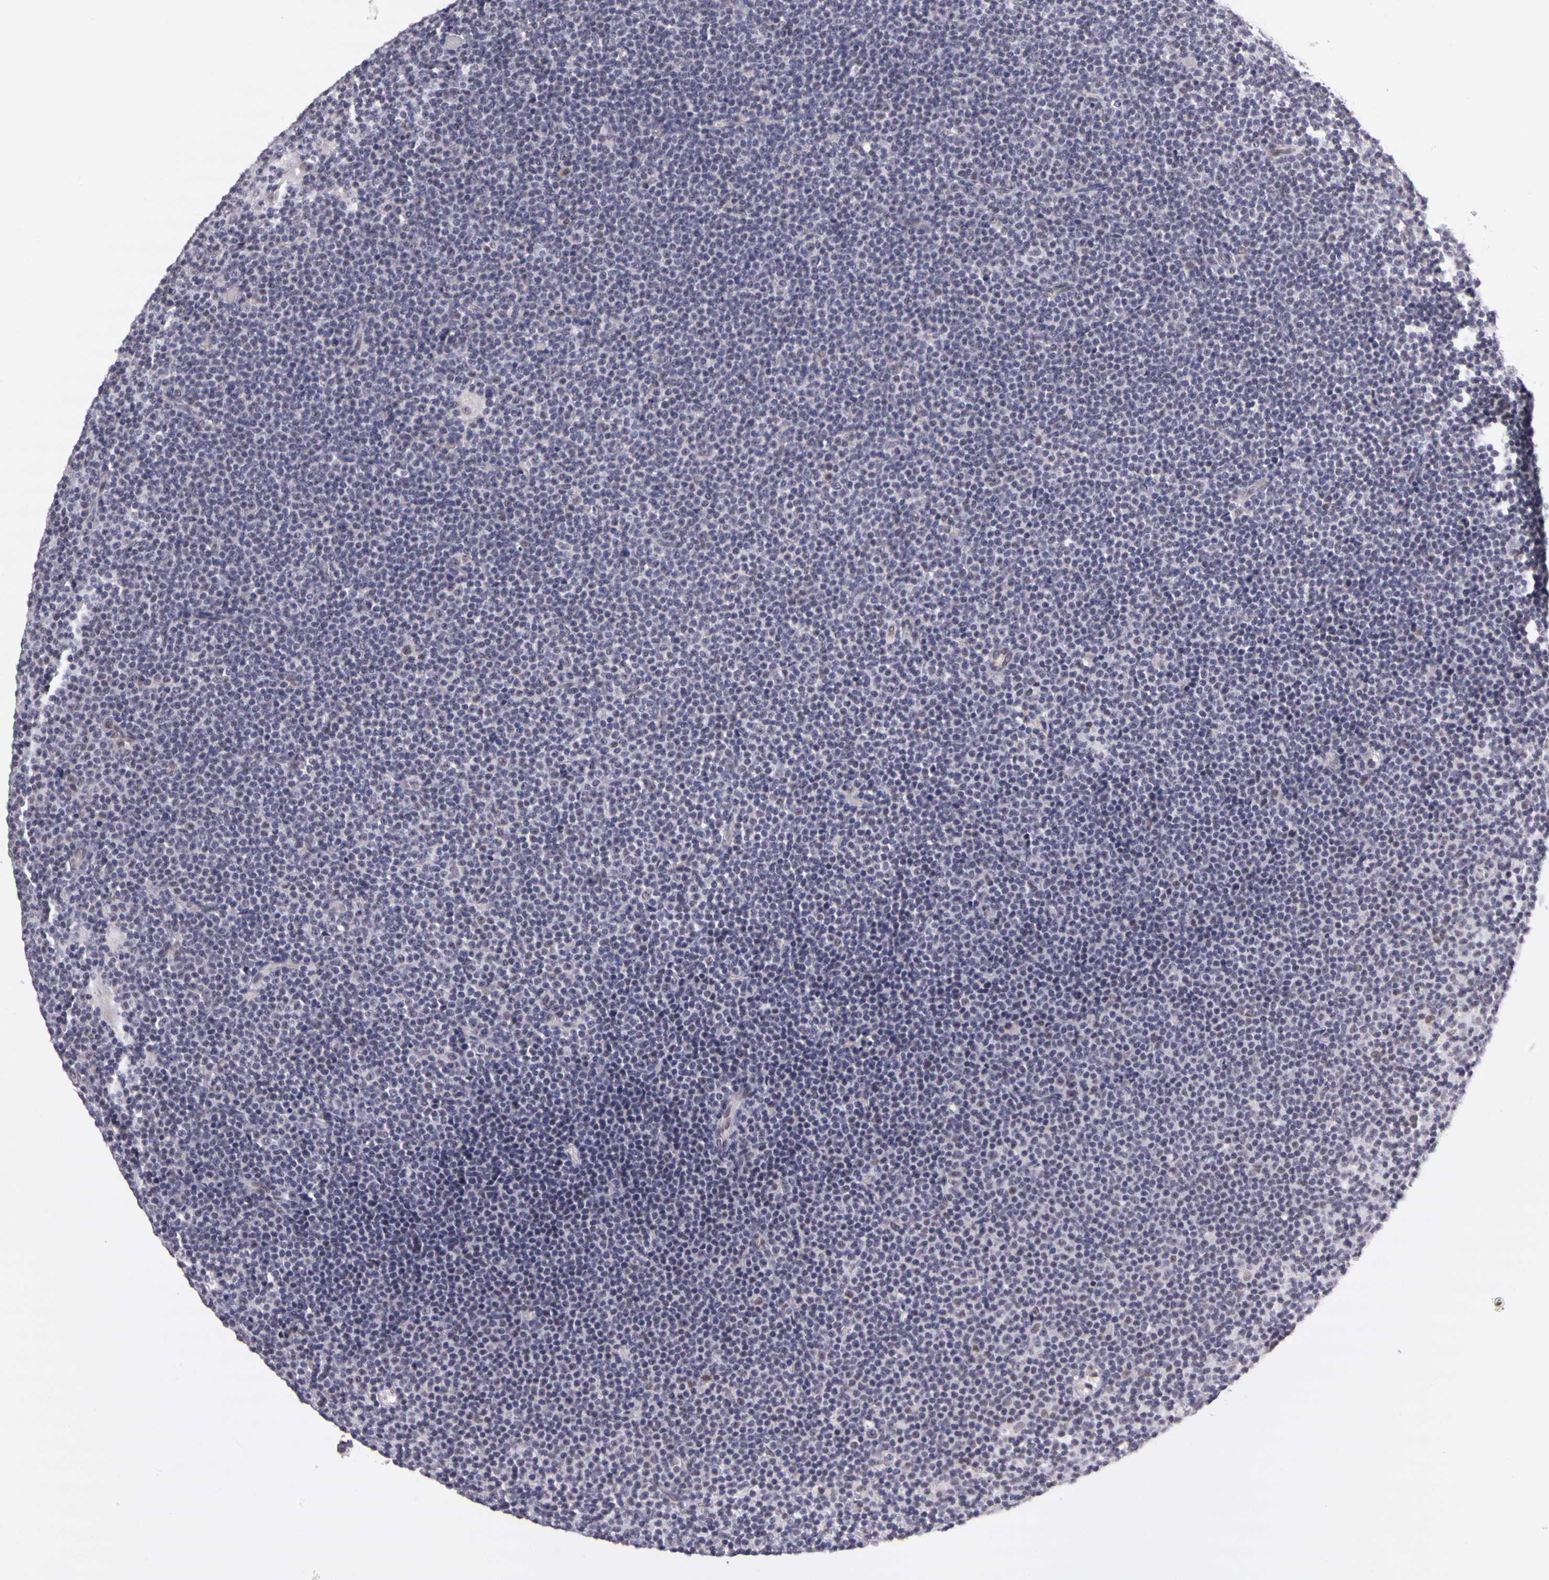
{"staining": {"intensity": "weak", "quantity": "<25%", "location": "nuclear"}, "tissue": "lymphoma", "cell_type": "Tumor cells", "image_type": "cancer", "snomed": [{"axis": "morphology", "description": "Malignant lymphoma, non-Hodgkin's type, Low grade"}, {"axis": "topography", "description": "Lymph node"}], "caption": "Immunohistochemistry histopathology image of neoplastic tissue: lymphoma stained with DAB demonstrates no significant protein expression in tumor cells.", "gene": "WDR13", "patient": {"sex": "female", "age": 69}}